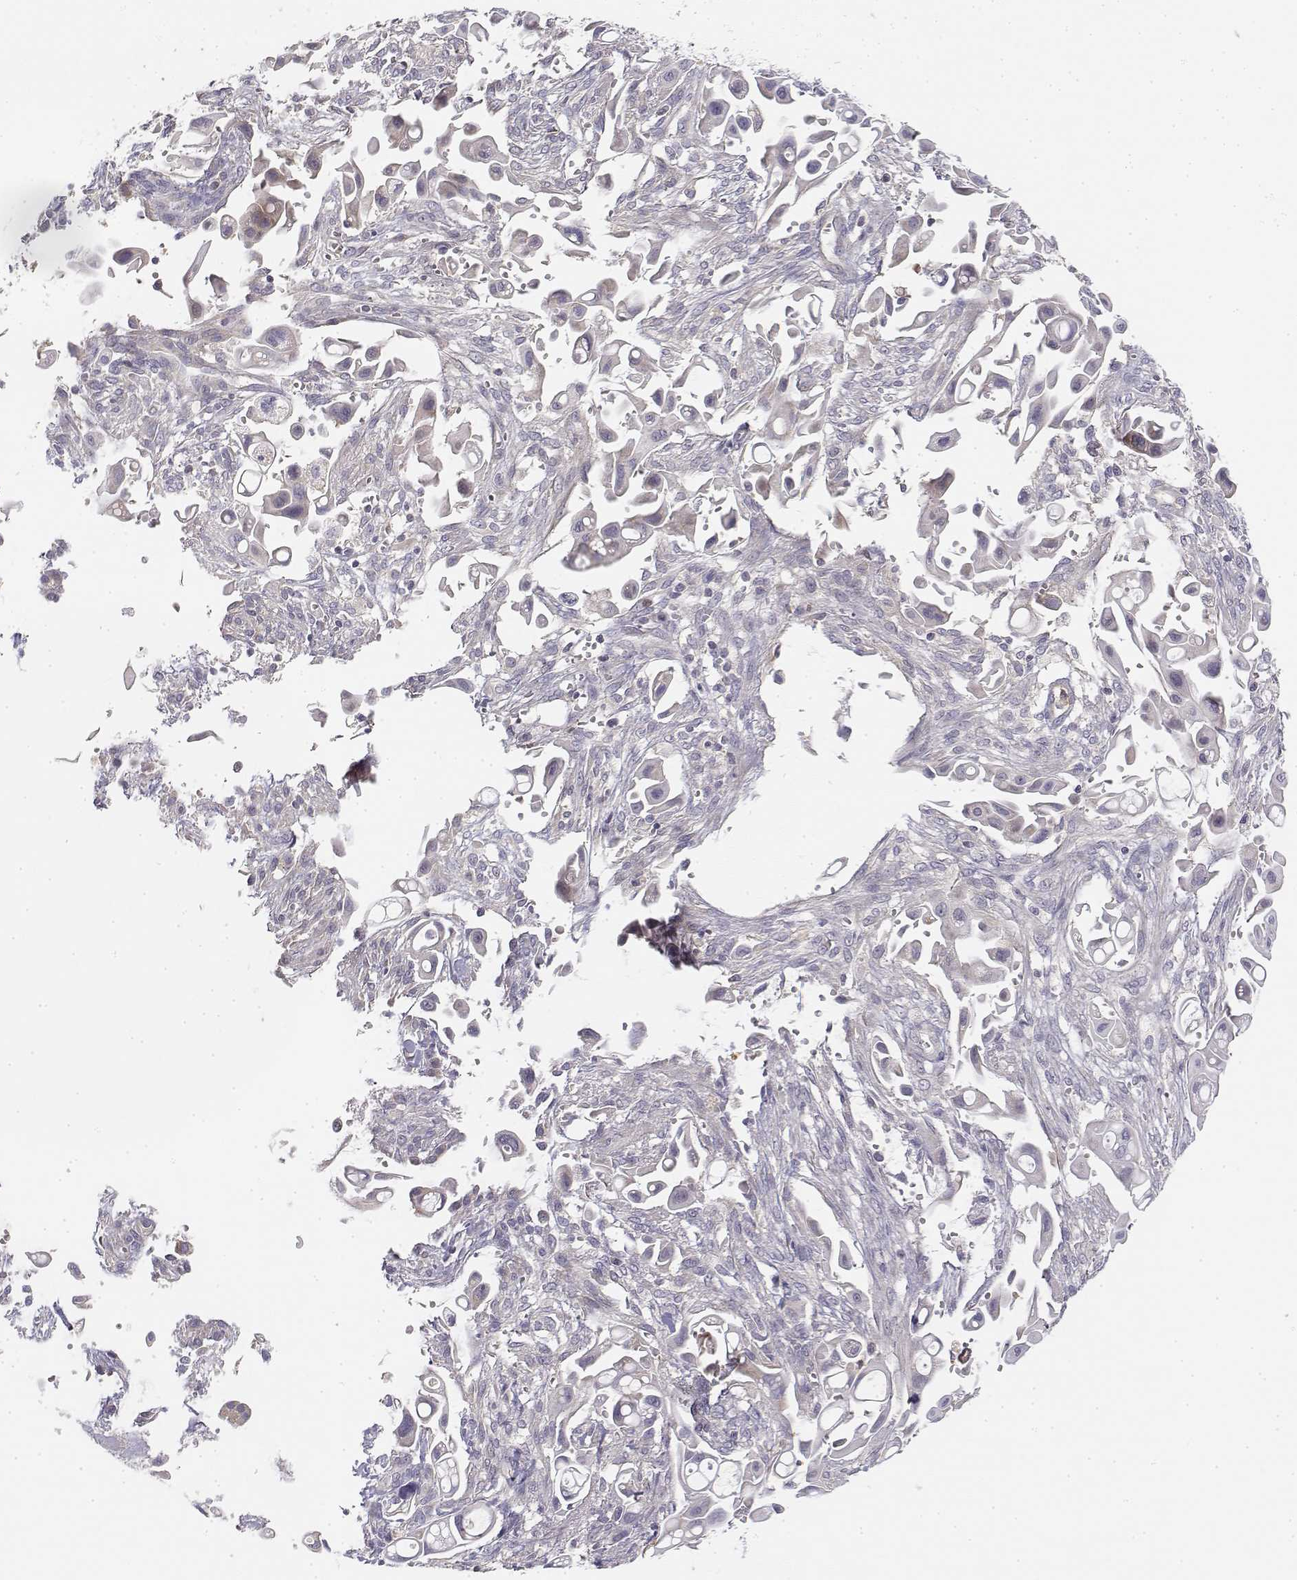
{"staining": {"intensity": "negative", "quantity": "none", "location": "none"}, "tissue": "pancreatic cancer", "cell_type": "Tumor cells", "image_type": "cancer", "snomed": [{"axis": "morphology", "description": "Adenocarcinoma, NOS"}, {"axis": "topography", "description": "Pancreas"}], "caption": "The photomicrograph shows no staining of tumor cells in adenocarcinoma (pancreatic). (DAB immunohistochemistry visualized using brightfield microscopy, high magnification).", "gene": "GLIPR1L2", "patient": {"sex": "male", "age": 50}}